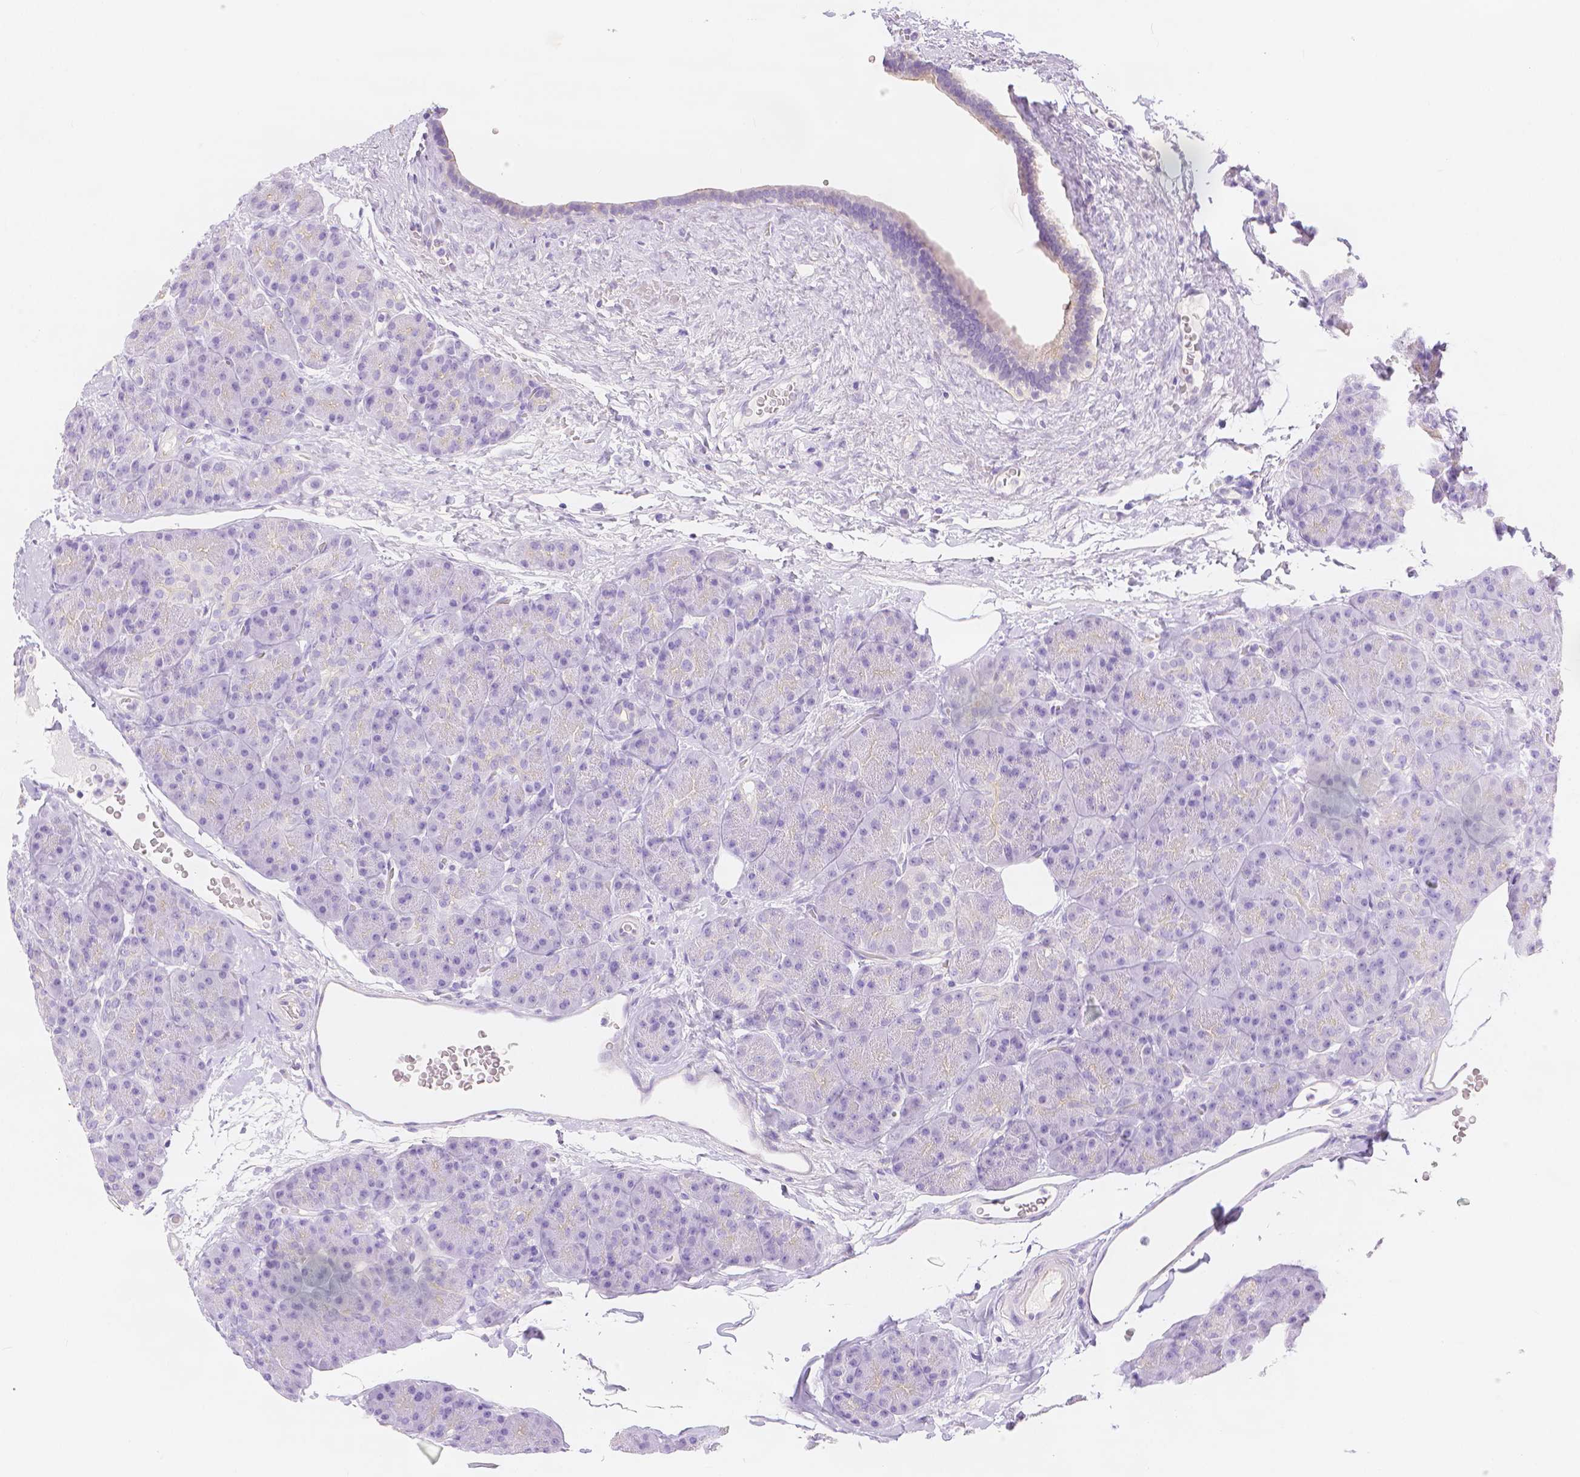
{"staining": {"intensity": "negative", "quantity": "none", "location": "none"}, "tissue": "pancreas", "cell_type": "Exocrine glandular cells", "image_type": "normal", "snomed": [{"axis": "morphology", "description": "Normal tissue, NOS"}, {"axis": "topography", "description": "Pancreas"}], "caption": "Immunohistochemistry (IHC) micrograph of unremarkable pancreas: pancreas stained with DAB displays no significant protein expression in exocrine glandular cells.", "gene": "SLC27A5", "patient": {"sex": "male", "age": 57}}